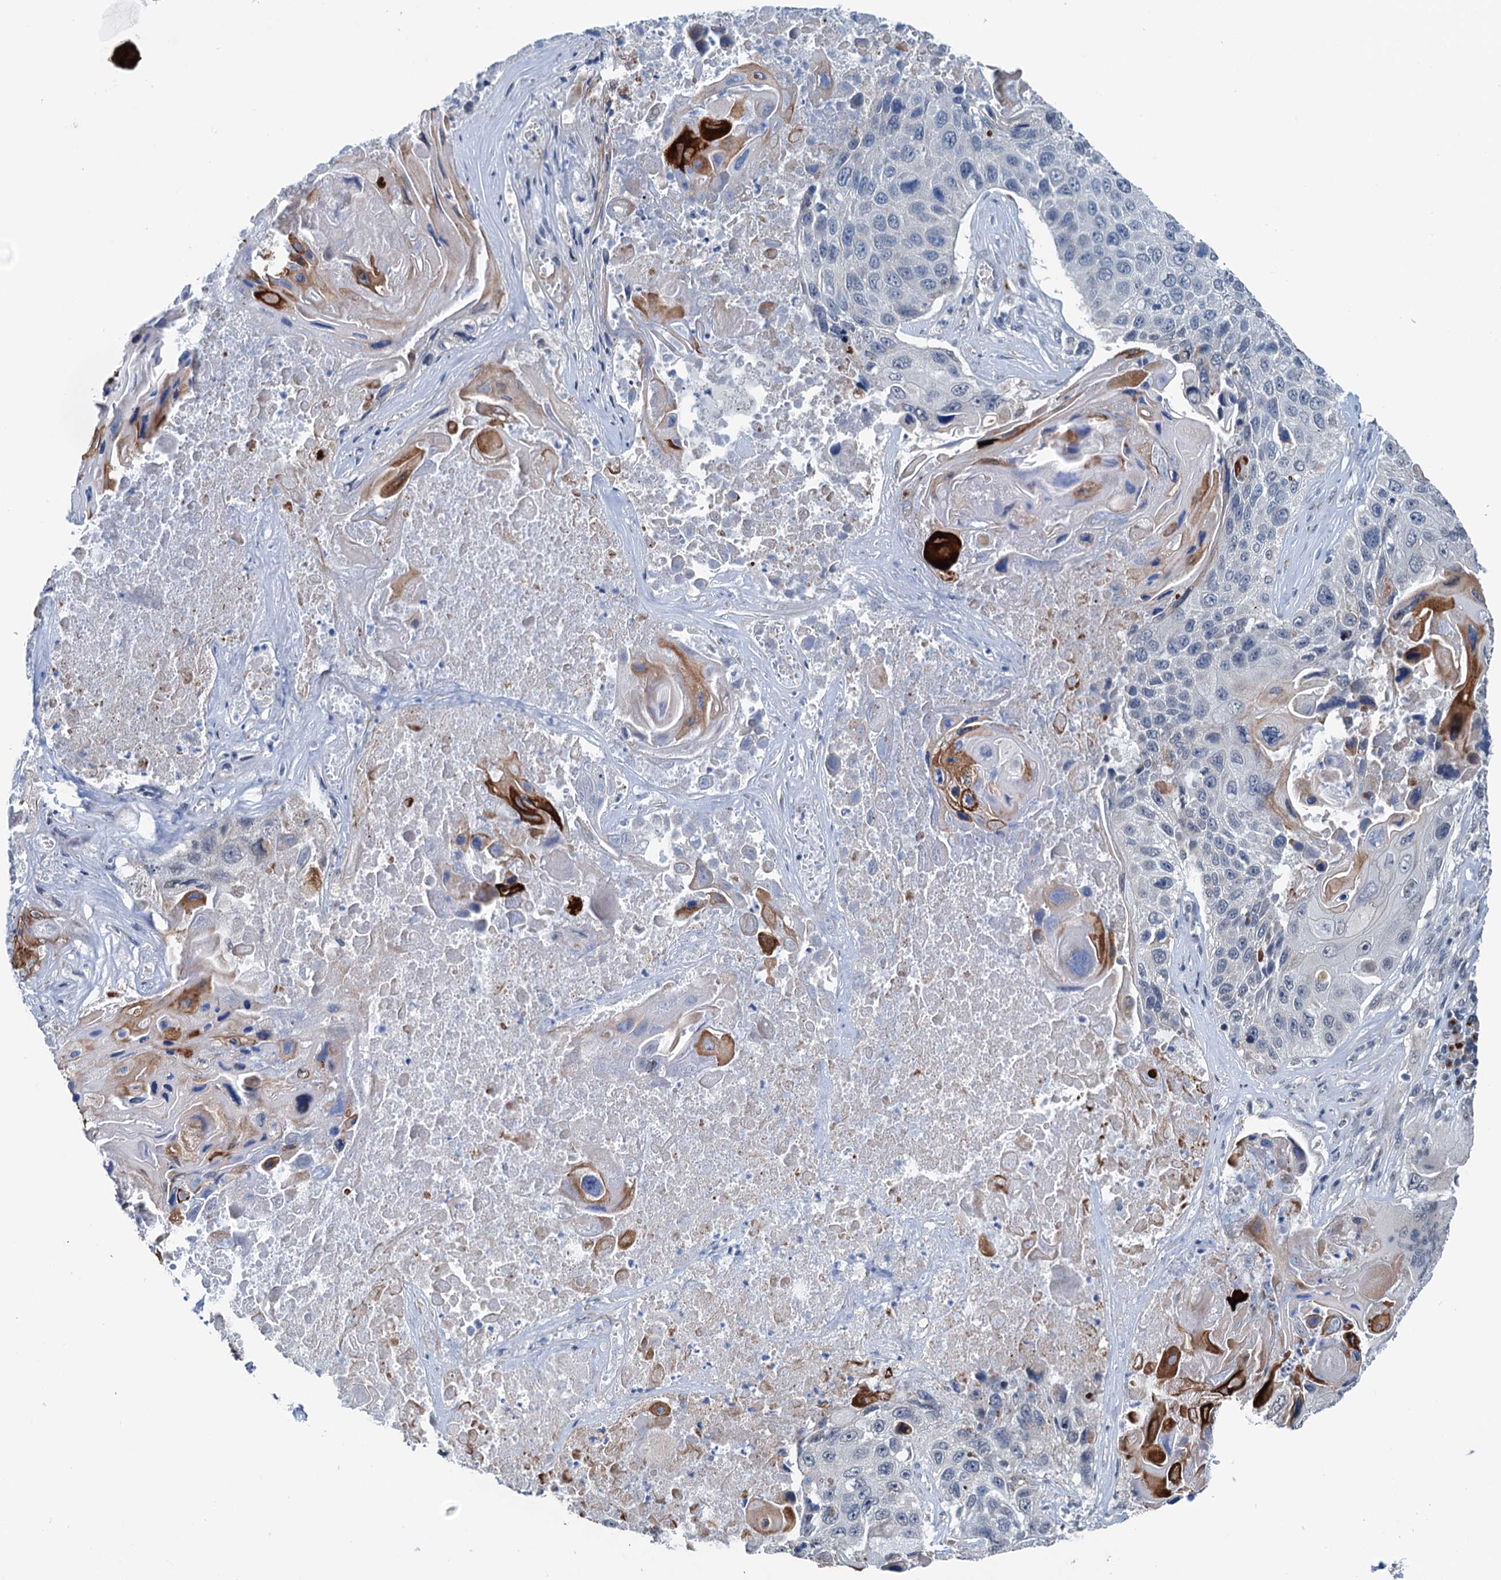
{"staining": {"intensity": "negative", "quantity": "none", "location": "none"}, "tissue": "lung cancer", "cell_type": "Tumor cells", "image_type": "cancer", "snomed": [{"axis": "morphology", "description": "Squamous cell carcinoma, NOS"}, {"axis": "topography", "description": "Lung"}], "caption": "There is no significant positivity in tumor cells of lung squamous cell carcinoma.", "gene": "SHLD1", "patient": {"sex": "male", "age": 61}}